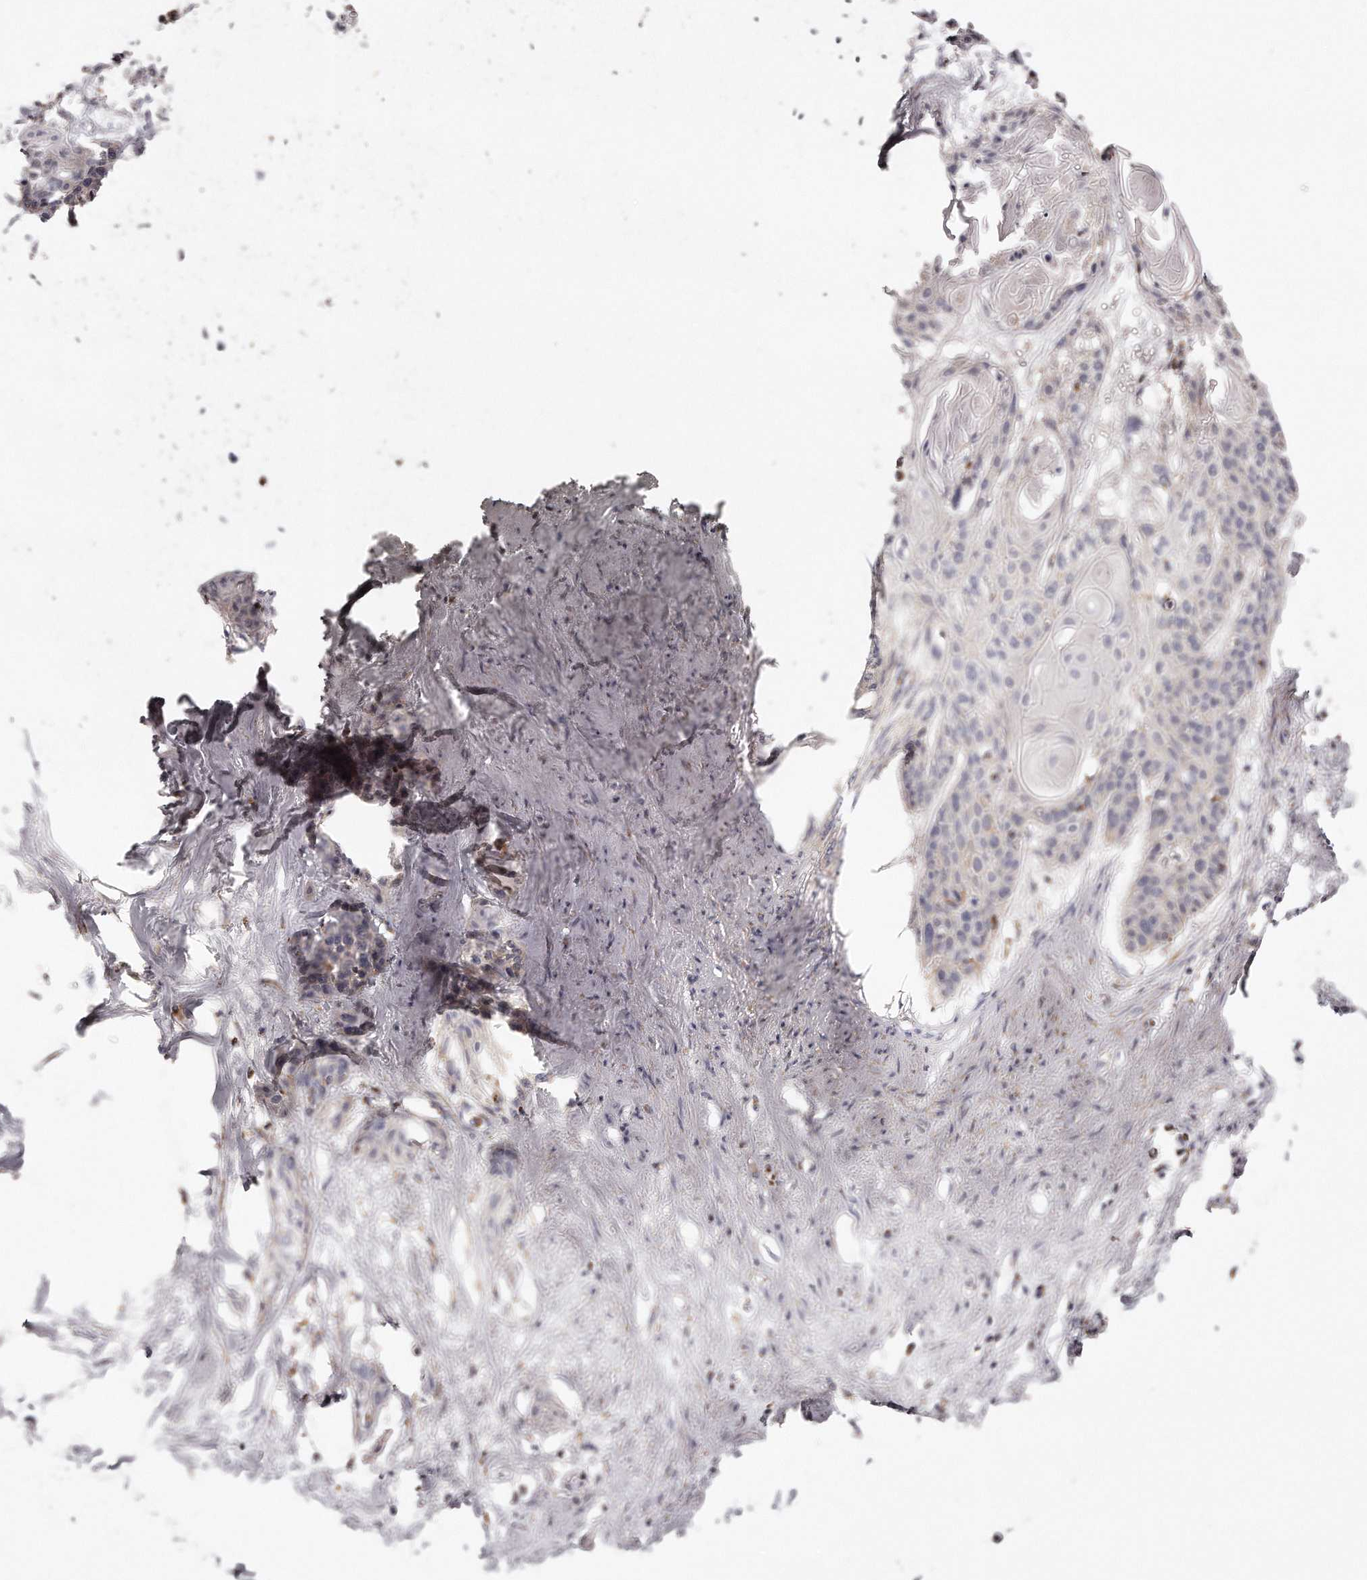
{"staining": {"intensity": "negative", "quantity": "none", "location": "none"}, "tissue": "cervical cancer", "cell_type": "Tumor cells", "image_type": "cancer", "snomed": [{"axis": "morphology", "description": "Squamous cell carcinoma, NOS"}, {"axis": "topography", "description": "Cervix"}], "caption": "A photomicrograph of cervical cancer stained for a protein displays no brown staining in tumor cells.", "gene": "RTKN", "patient": {"sex": "female", "age": 57}}